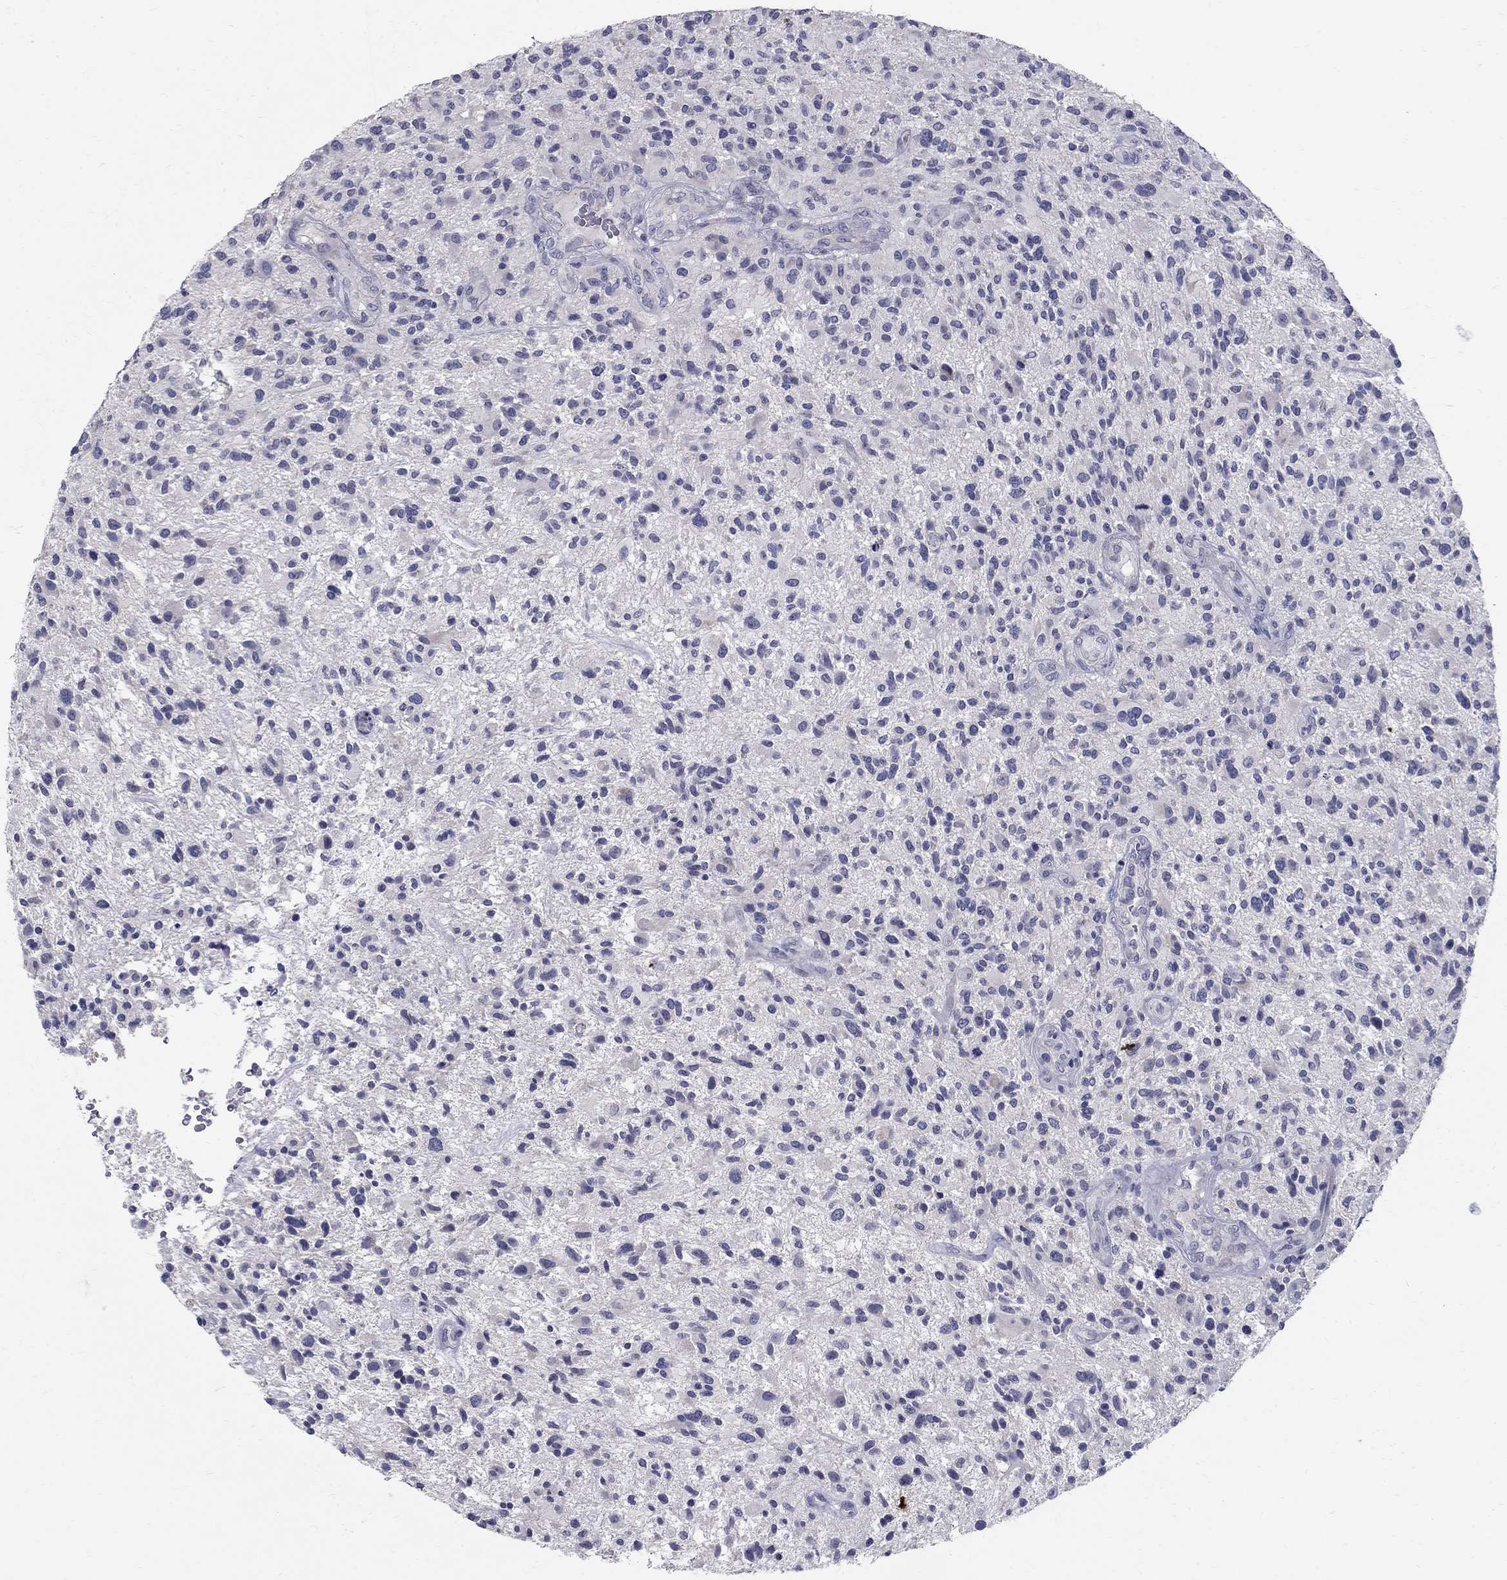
{"staining": {"intensity": "negative", "quantity": "none", "location": "none"}, "tissue": "glioma", "cell_type": "Tumor cells", "image_type": "cancer", "snomed": [{"axis": "morphology", "description": "Glioma, malignant, High grade"}, {"axis": "topography", "description": "Brain"}], "caption": "There is no significant expression in tumor cells of malignant high-grade glioma.", "gene": "TP53TG5", "patient": {"sex": "male", "age": 47}}